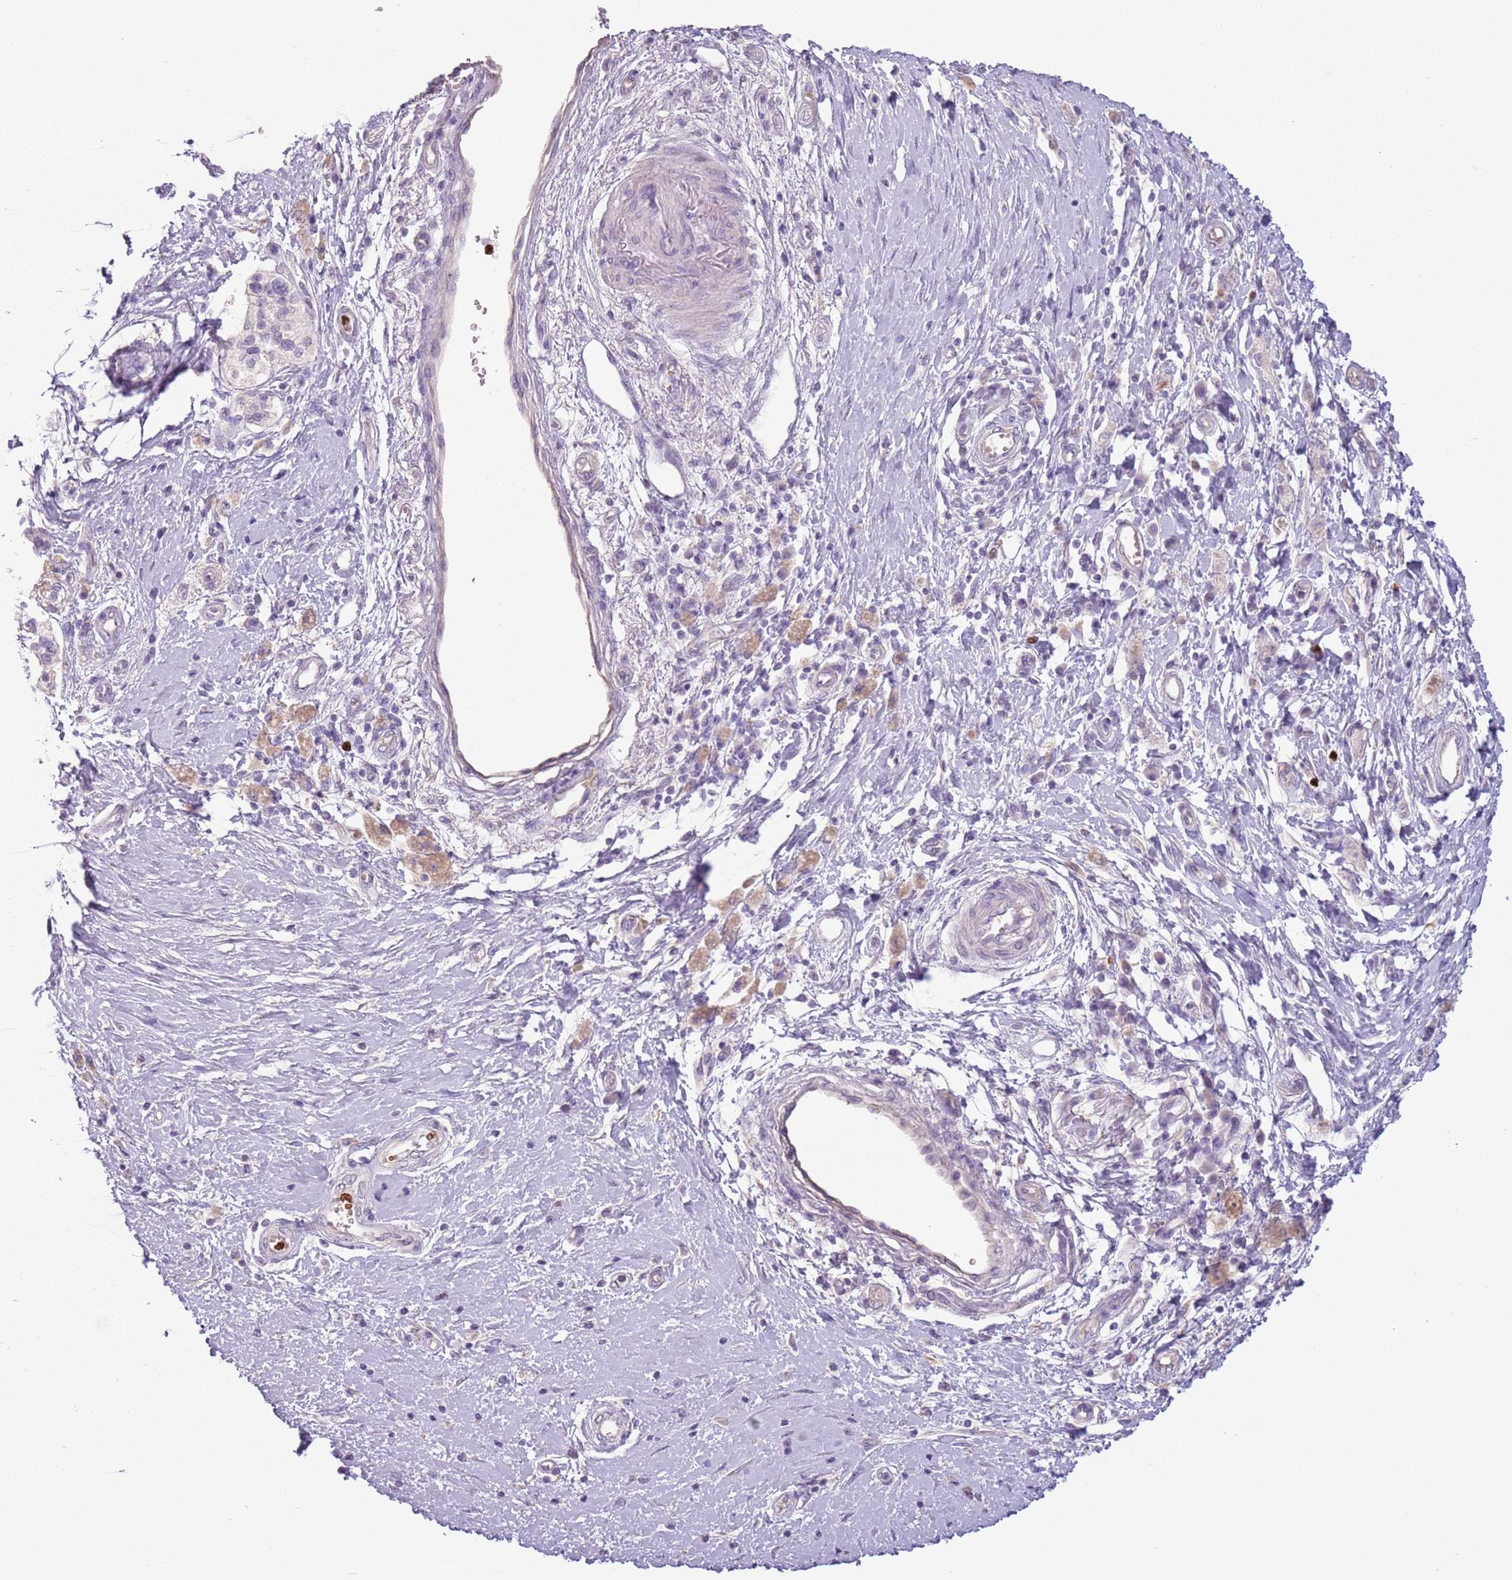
{"staining": {"intensity": "negative", "quantity": "none", "location": "none"}, "tissue": "pancreatic cancer", "cell_type": "Tumor cells", "image_type": "cancer", "snomed": [{"axis": "morphology", "description": "Adenocarcinoma, NOS"}, {"axis": "topography", "description": "Pancreas"}], "caption": "An image of human pancreatic cancer is negative for staining in tumor cells.", "gene": "CELF6", "patient": {"sex": "male", "age": 68}}